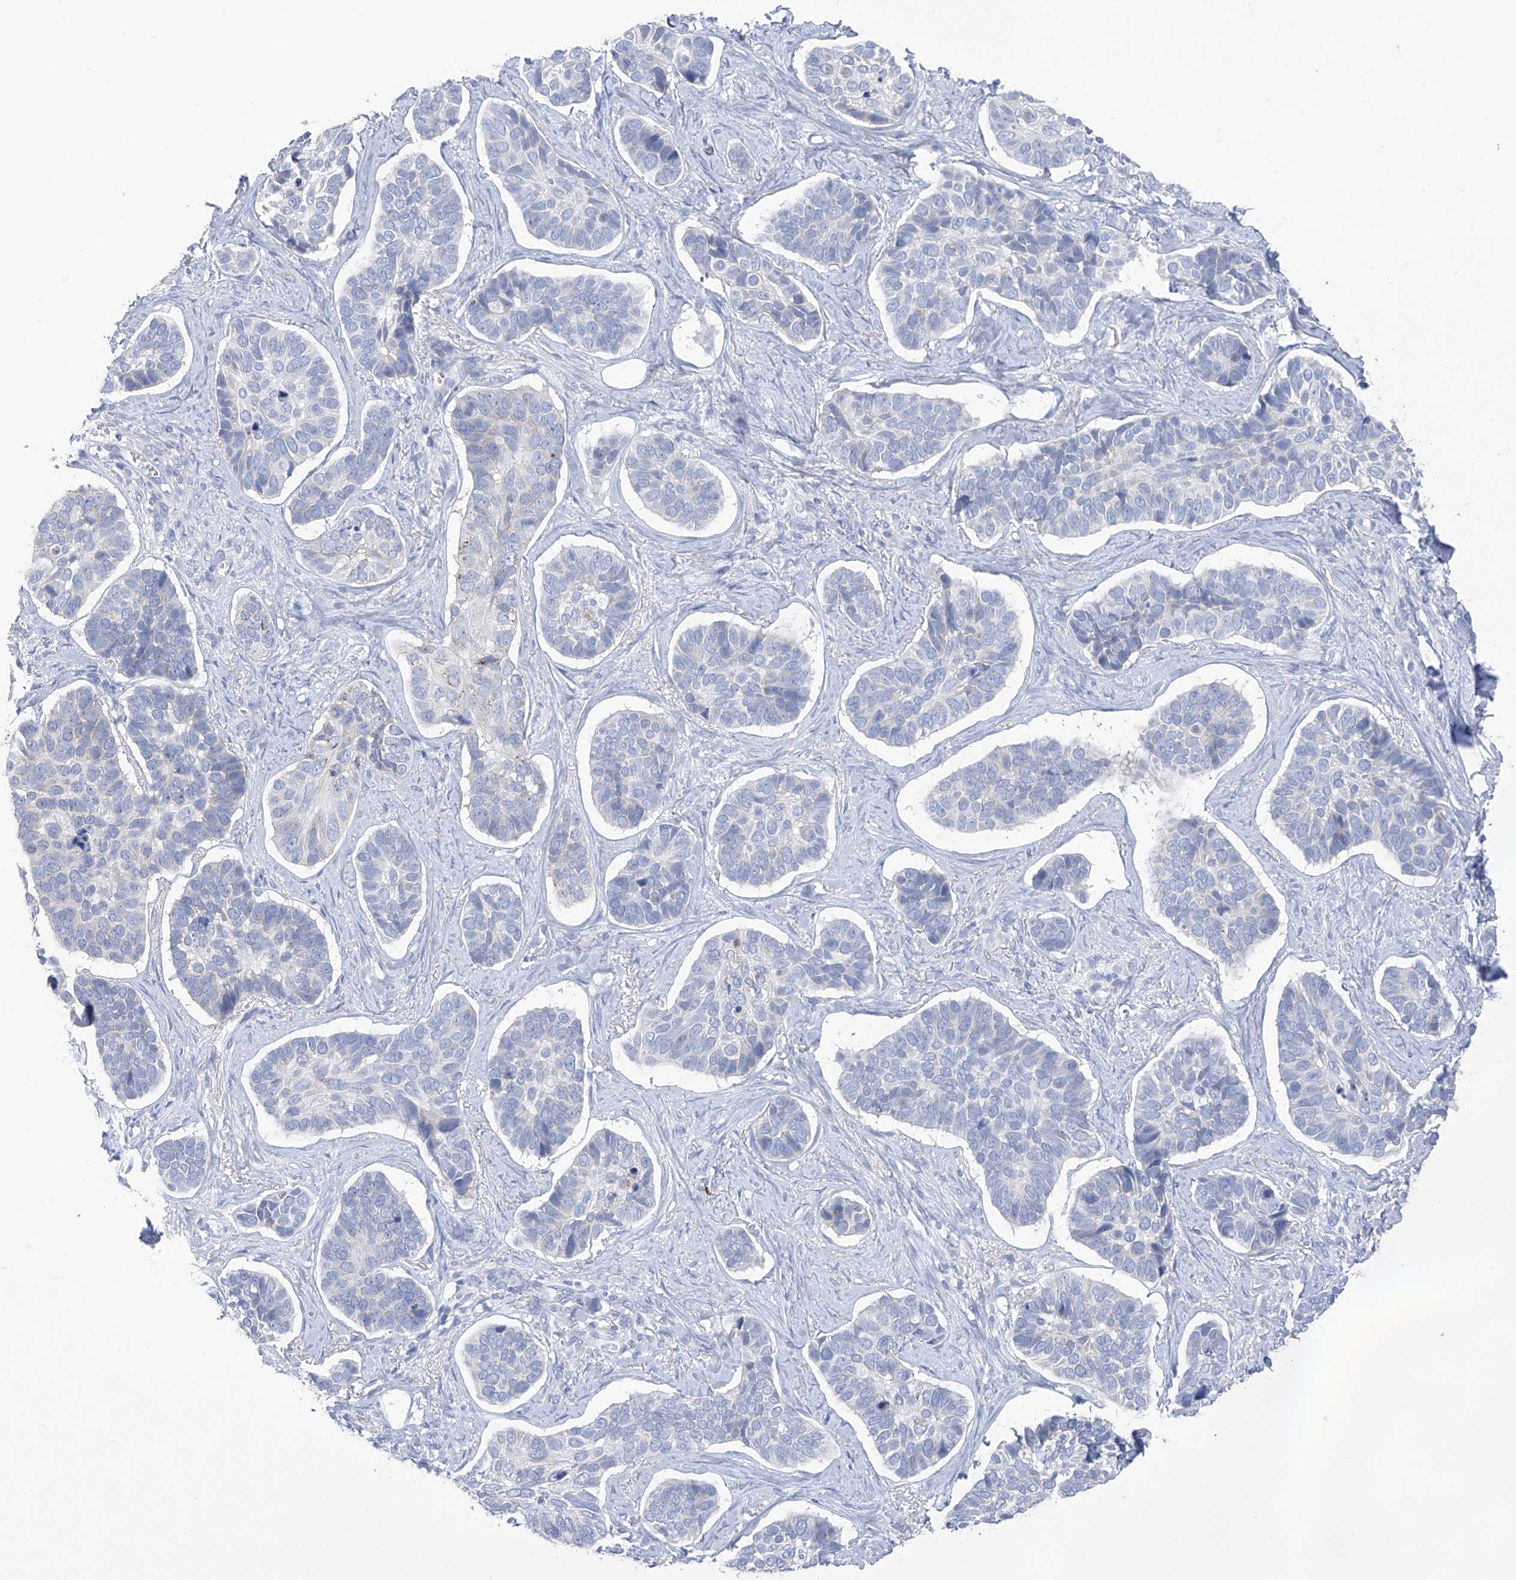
{"staining": {"intensity": "negative", "quantity": "none", "location": "none"}, "tissue": "skin cancer", "cell_type": "Tumor cells", "image_type": "cancer", "snomed": [{"axis": "morphology", "description": "Basal cell carcinoma"}, {"axis": "topography", "description": "Skin"}], "caption": "A histopathology image of skin basal cell carcinoma stained for a protein exhibits no brown staining in tumor cells.", "gene": "SLCO4A1", "patient": {"sex": "male", "age": 62}}